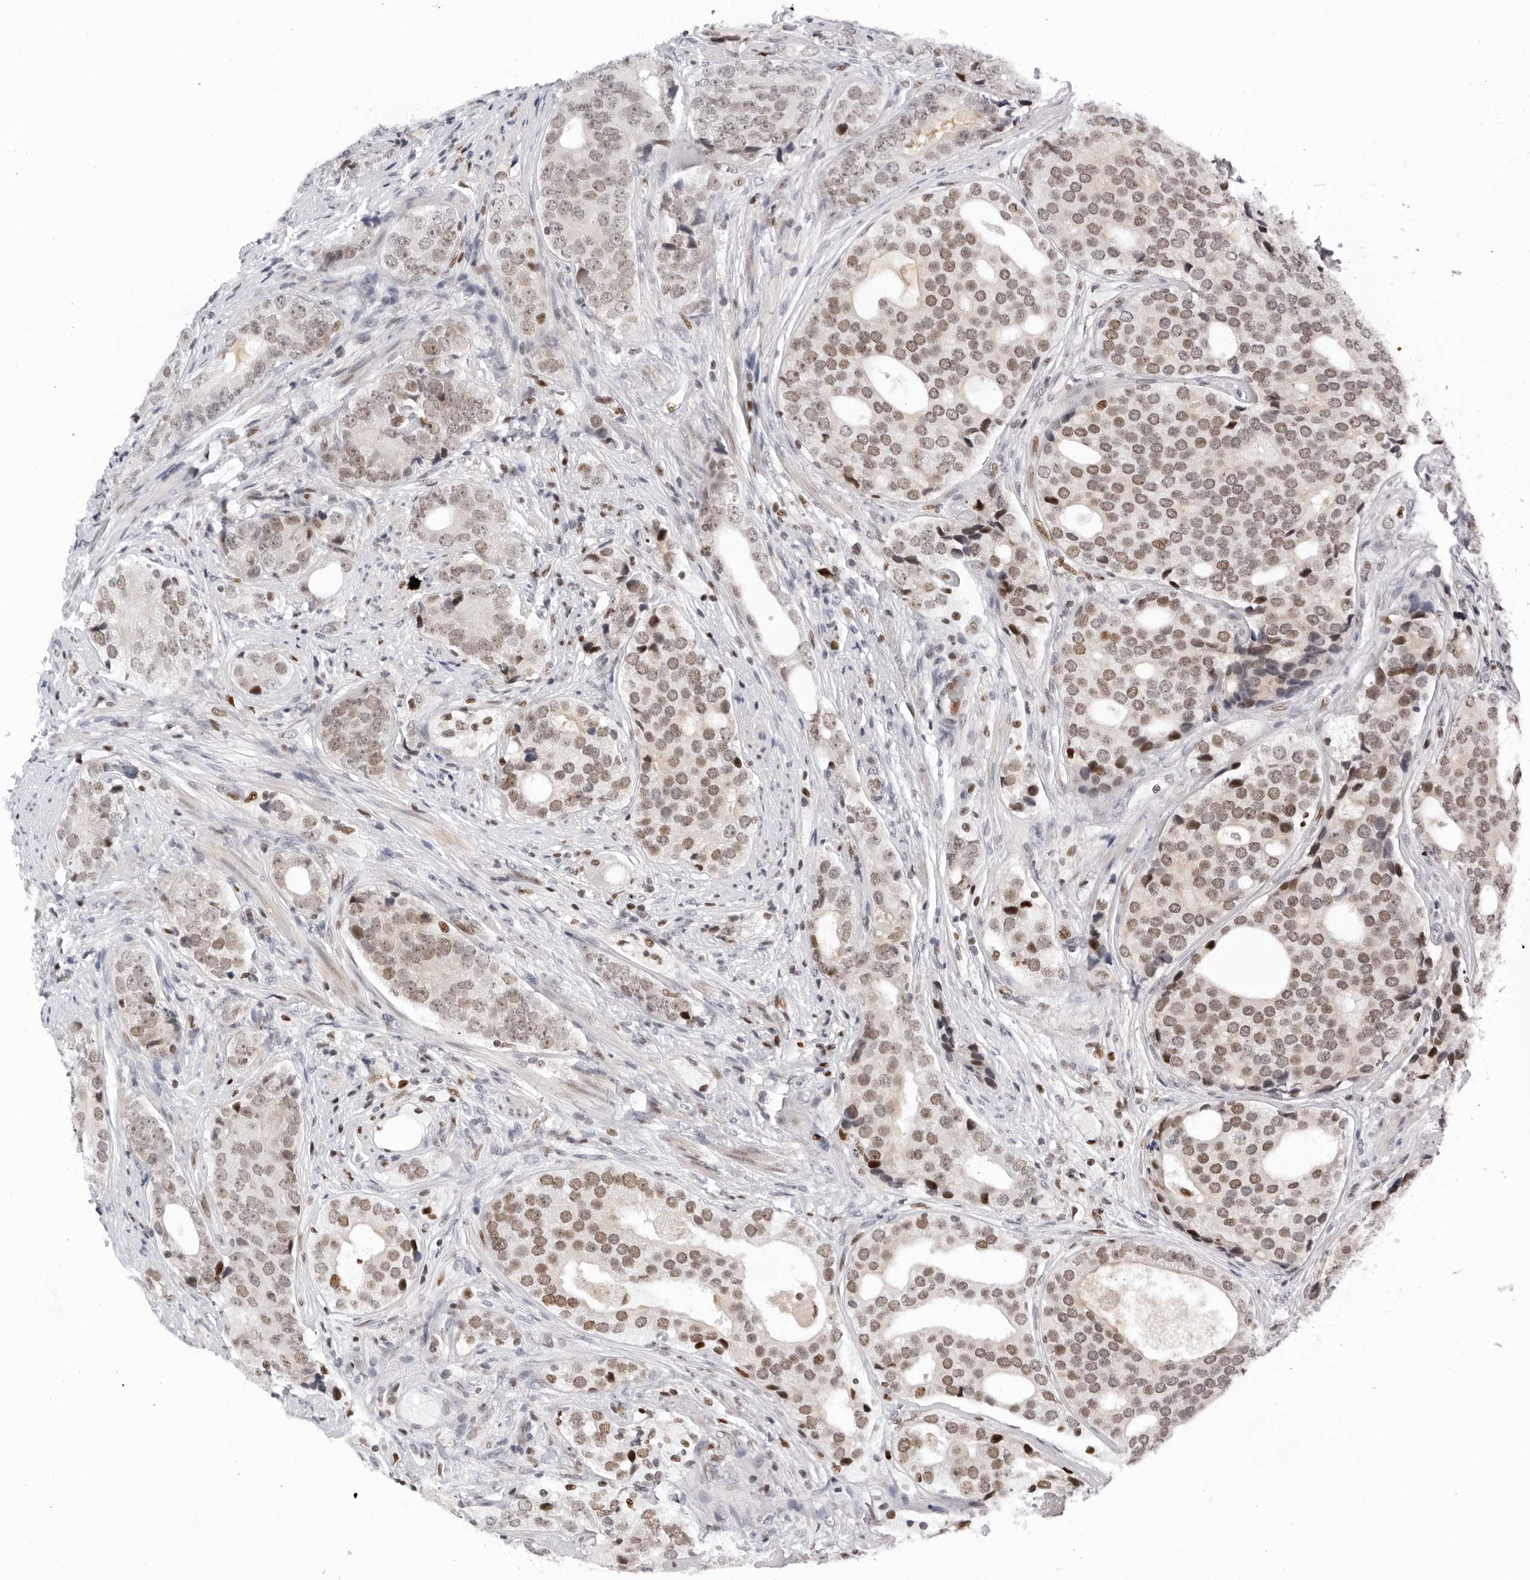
{"staining": {"intensity": "weak", "quantity": "25%-75%", "location": "nuclear"}, "tissue": "prostate cancer", "cell_type": "Tumor cells", "image_type": "cancer", "snomed": [{"axis": "morphology", "description": "Adenocarcinoma, High grade"}, {"axis": "topography", "description": "Prostate"}], "caption": "This photomicrograph displays prostate cancer stained with immunohistochemistry (IHC) to label a protein in brown. The nuclear of tumor cells show weak positivity for the protein. Nuclei are counter-stained blue.", "gene": "OGG1", "patient": {"sex": "male", "age": 56}}